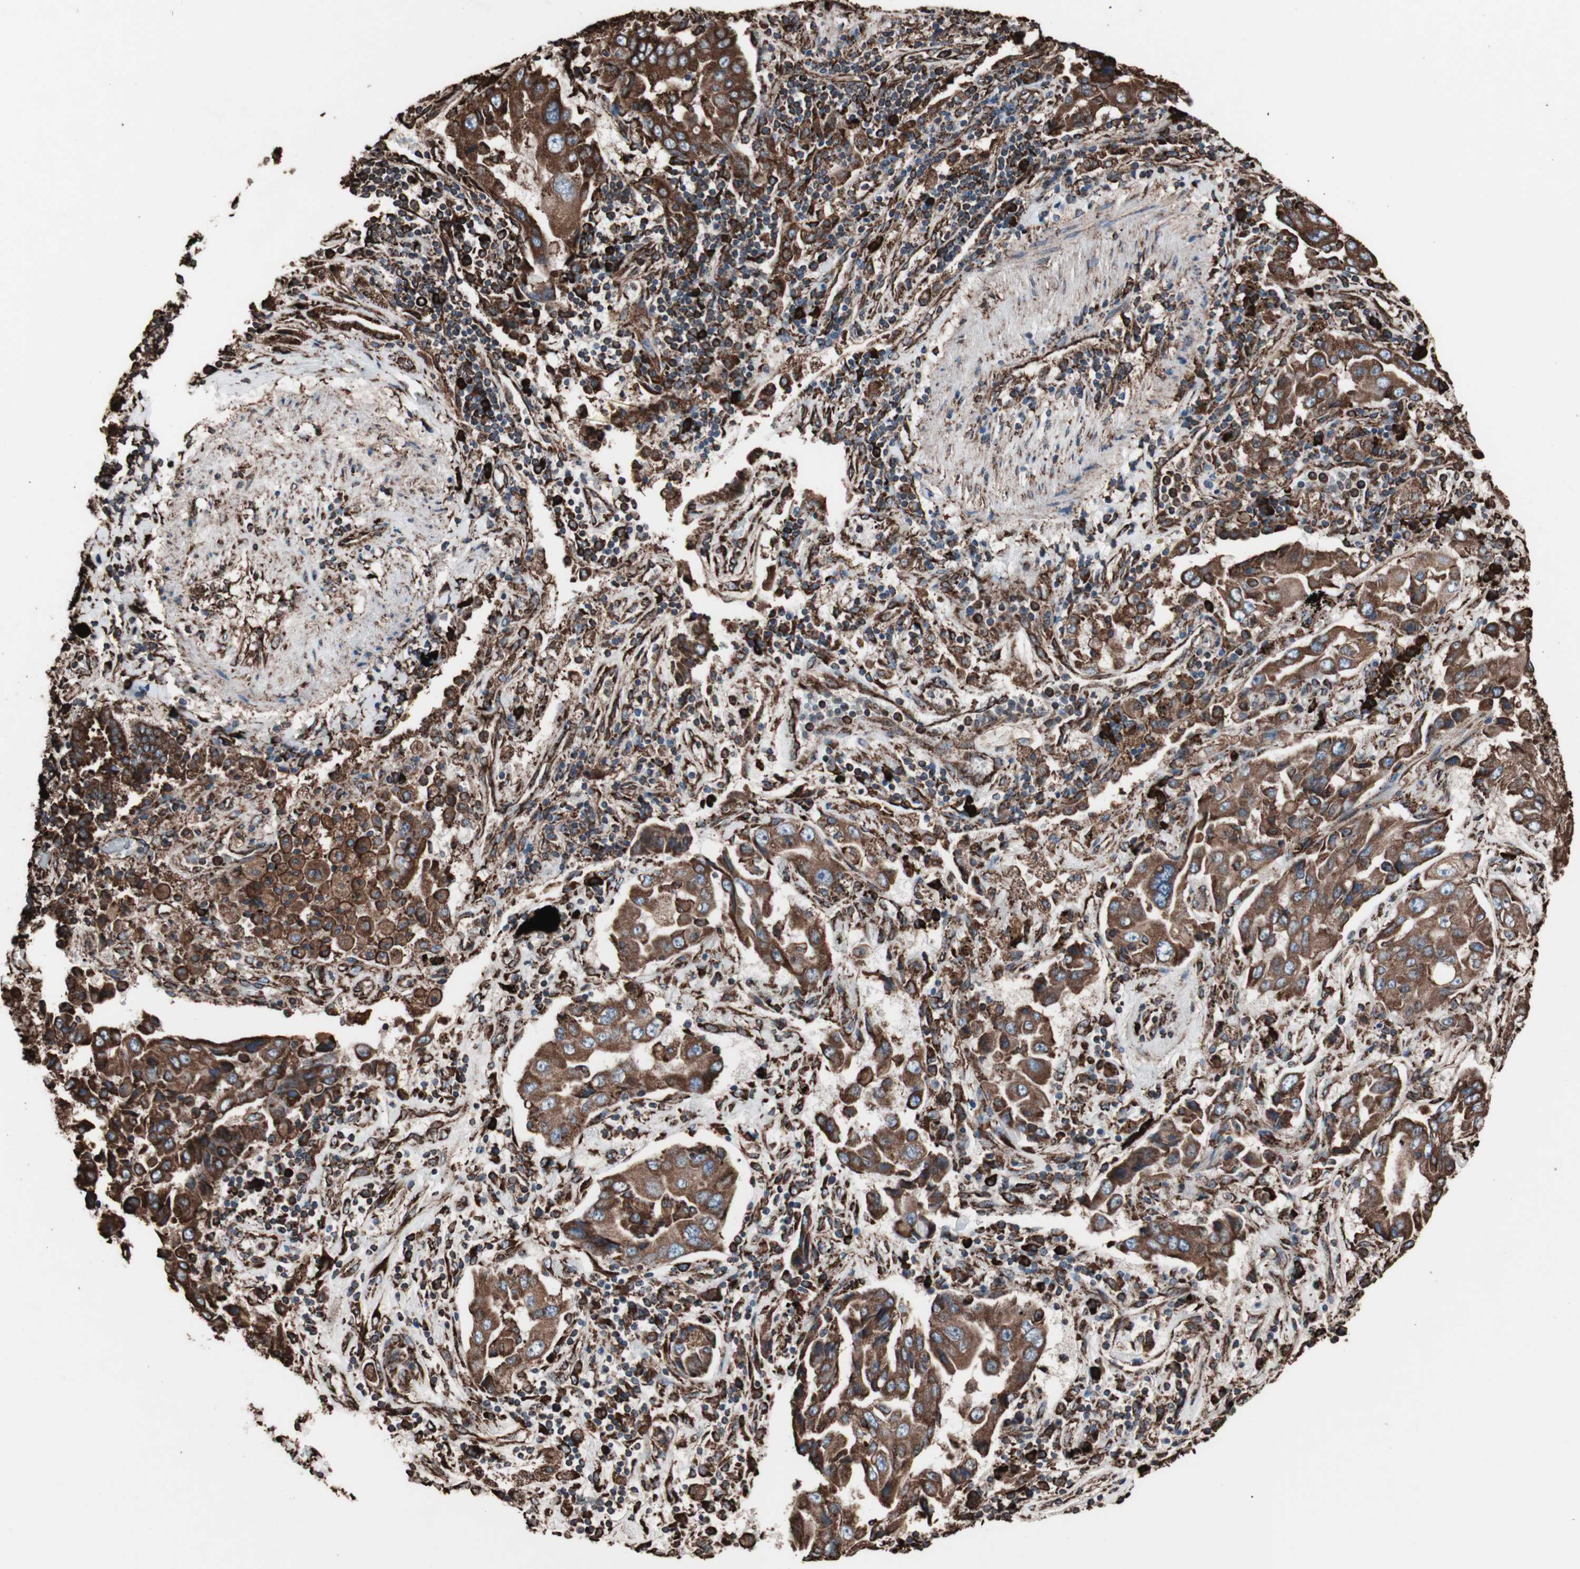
{"staining": {"intensity": "strong", "quantity": ">75%", "location": "cytoplasmic/membranous"}, "tissue": "lung cancer", "cell_type": "Tumor cells", "image_type": "cancer", "snomed": [{"axis": "morphology", "description": "Adenocarcinoma, NOS"}, {"axis": "topography", "description": "Lung"}], "caption": "IHC staining of adenocarcinoma (lung), which exhibits high levels of strong cytoplasmic/membranous expression in about >75% of tumor cells indicating strong cytoplasmic/membranous protein expression. The staining was performed using DAB (brown) for protein detection and nuclei were counterstained in hematoxylin (blue).", "gene": "HSP90B1", "patient": {"sex": "female", "age": 65}}